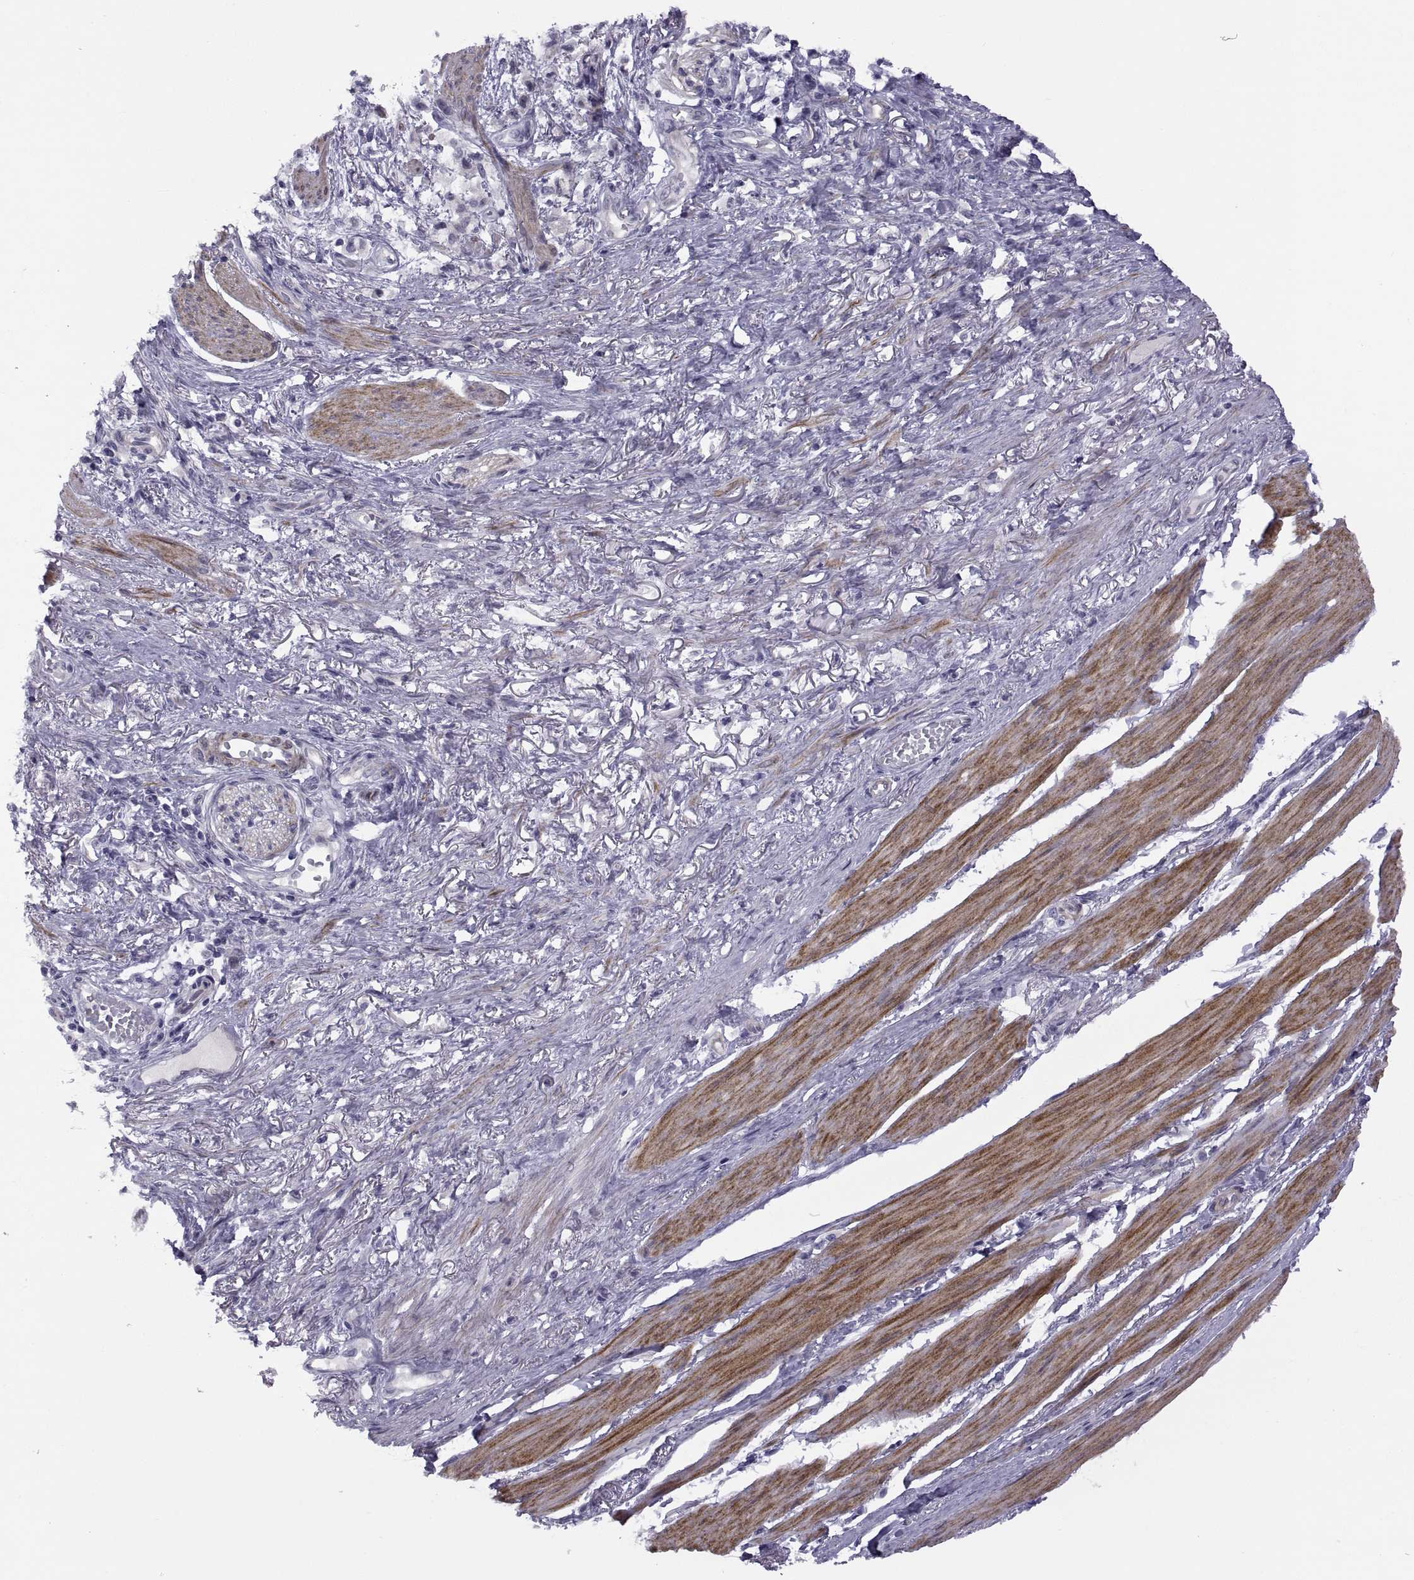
{"staining": {"intensity": "negative", "quantity": "none", "location": "none"}, "tissue": "stomach cancer", "cell_type": "Tumor cells", "image_type": "cancer", "snomed": [{"axis": "morphology", "description": "Adenocarcinoma, NOS"}, {"axis": "topography", "description": "Stomach"}], "caption": "Immunohistochemistry (IHC) photomicrograph of stomach cancer stained for a protein (brown), which demonstrates no positivity in tumor cells.", "gene": "TMEM158", "patient": {"sex": "female", "age": 81}}